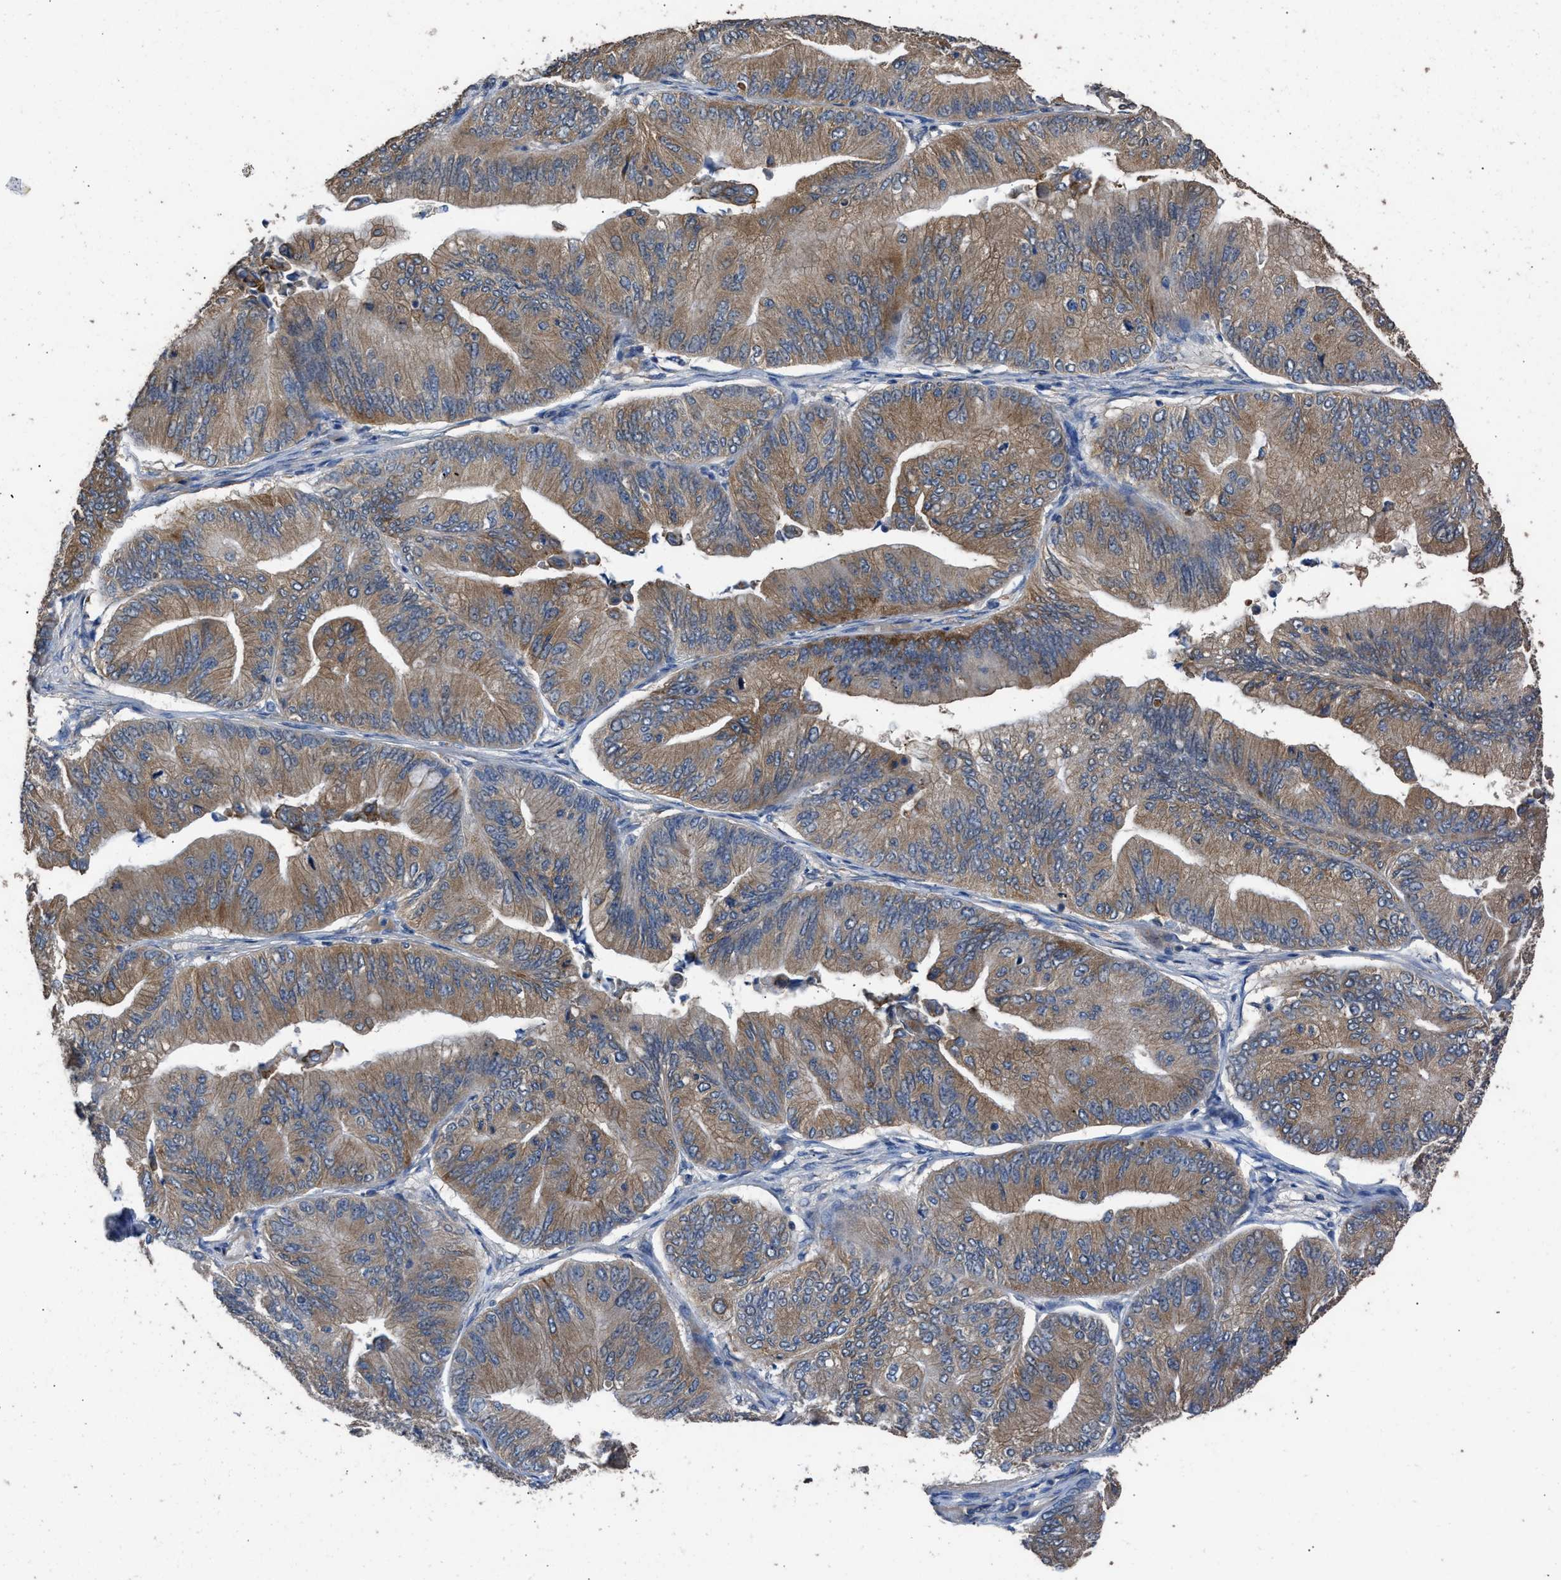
{"staining": {"intensity": "moderate", "quantity": ">75%", "location": "cytoplasmic/membranous"}, "tissue": "ovarian cancer", "cell_type": "Tumor cells", "image_type": "cancer", "snomed": [{"axis": "morphology", "description": "Cystadenocarcinoma, mucinous, NOS"}, {"axis": "topography", "description": "Ovary"}], "caption": "Ovarian mucinous cystadenocarcinoma stained with DAB immunohistochemistry demonstrates medium levels of moderate cytoplasmic/membranous staining in about >75% of tumor cells. The staining is performed using DAB brown chromogen to label protein expression. The nuclei are counter-stained blue using hematoxylin.", "gene": "ITSN1", "patient": {"sex": "female", "age": 61}}